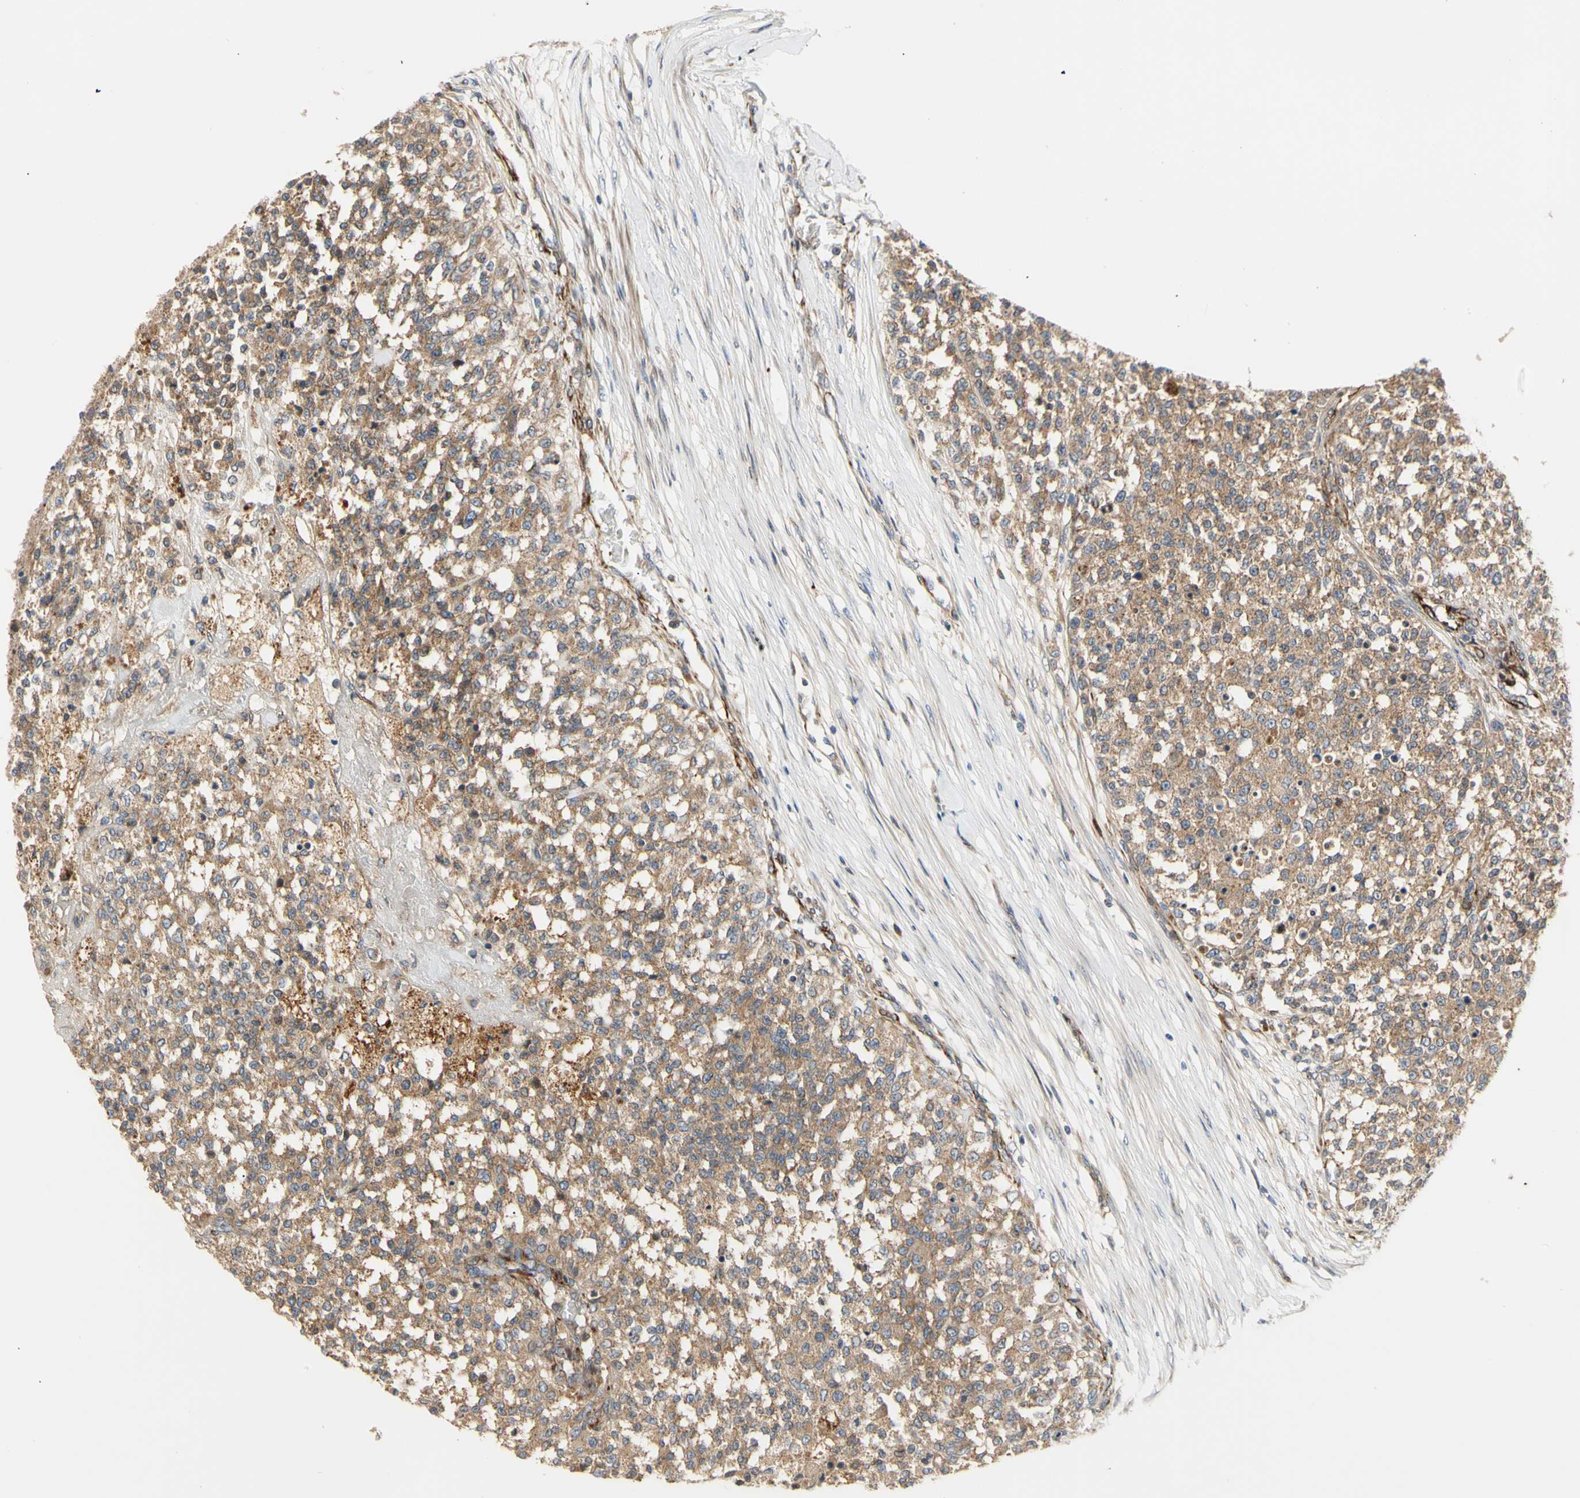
{"staining": {"intensity": "moderate", "quantity": ">75%", "location": "cytoplasmic/membranous"}, "tissue": "testis cancer", "cell_type": "Tumor cells", "image_type": "cancer", "snomed": [{"axis": "morphology", "description": "Seminoma, NOS"}, {"axis": "topography", "description": "Testis"}], "caption": "A high-resolution micrograph shows immunohistochemistry staining of testis seminoma, which demonstrates moderate cytoplasmic/membranous expression in about >75% of tumor cells.", "gene": "TUBG2", "patient": {"sex": "male", "age": 59}}